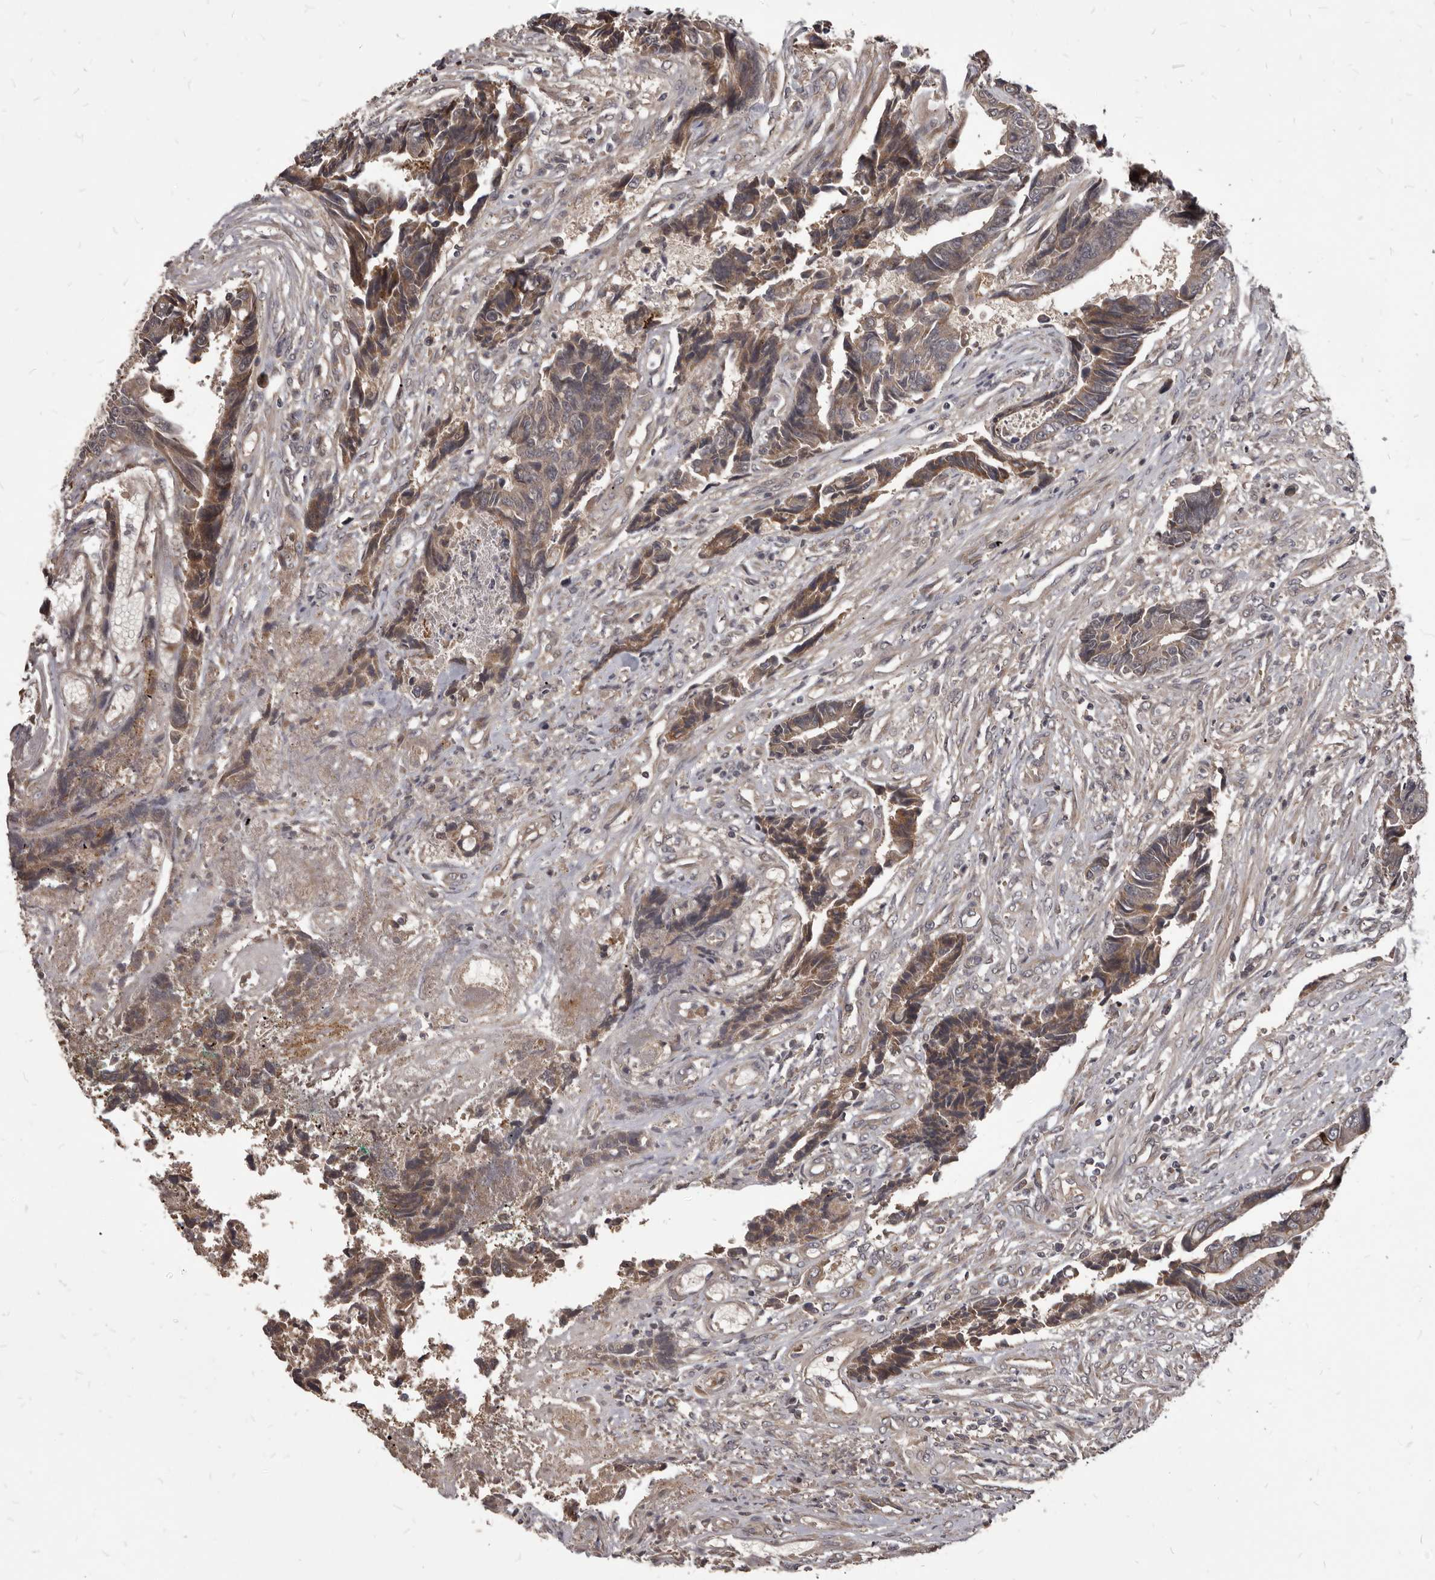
{"staining": {"intensity": "weak", "quantity": "25%-75%", "location": "cytoplasmic/membranous"}, "tissue": "colorectal cancer", "cell_type": "Tumor cells", "image_type": "cancer", "snomed": [{"axis": "morphology", "description": "Adenocarcinoma, NOS"}, {"axis": "topography", "description": "Rectum"}], "caption": "Colorectal cancer (adenocarcinoma) stained for a protein exhibits weak cytoplasmic/membranous positivity in tumor cells.", "gene": "GABPB2", "patient": {"sex": "male", "age": 84}}